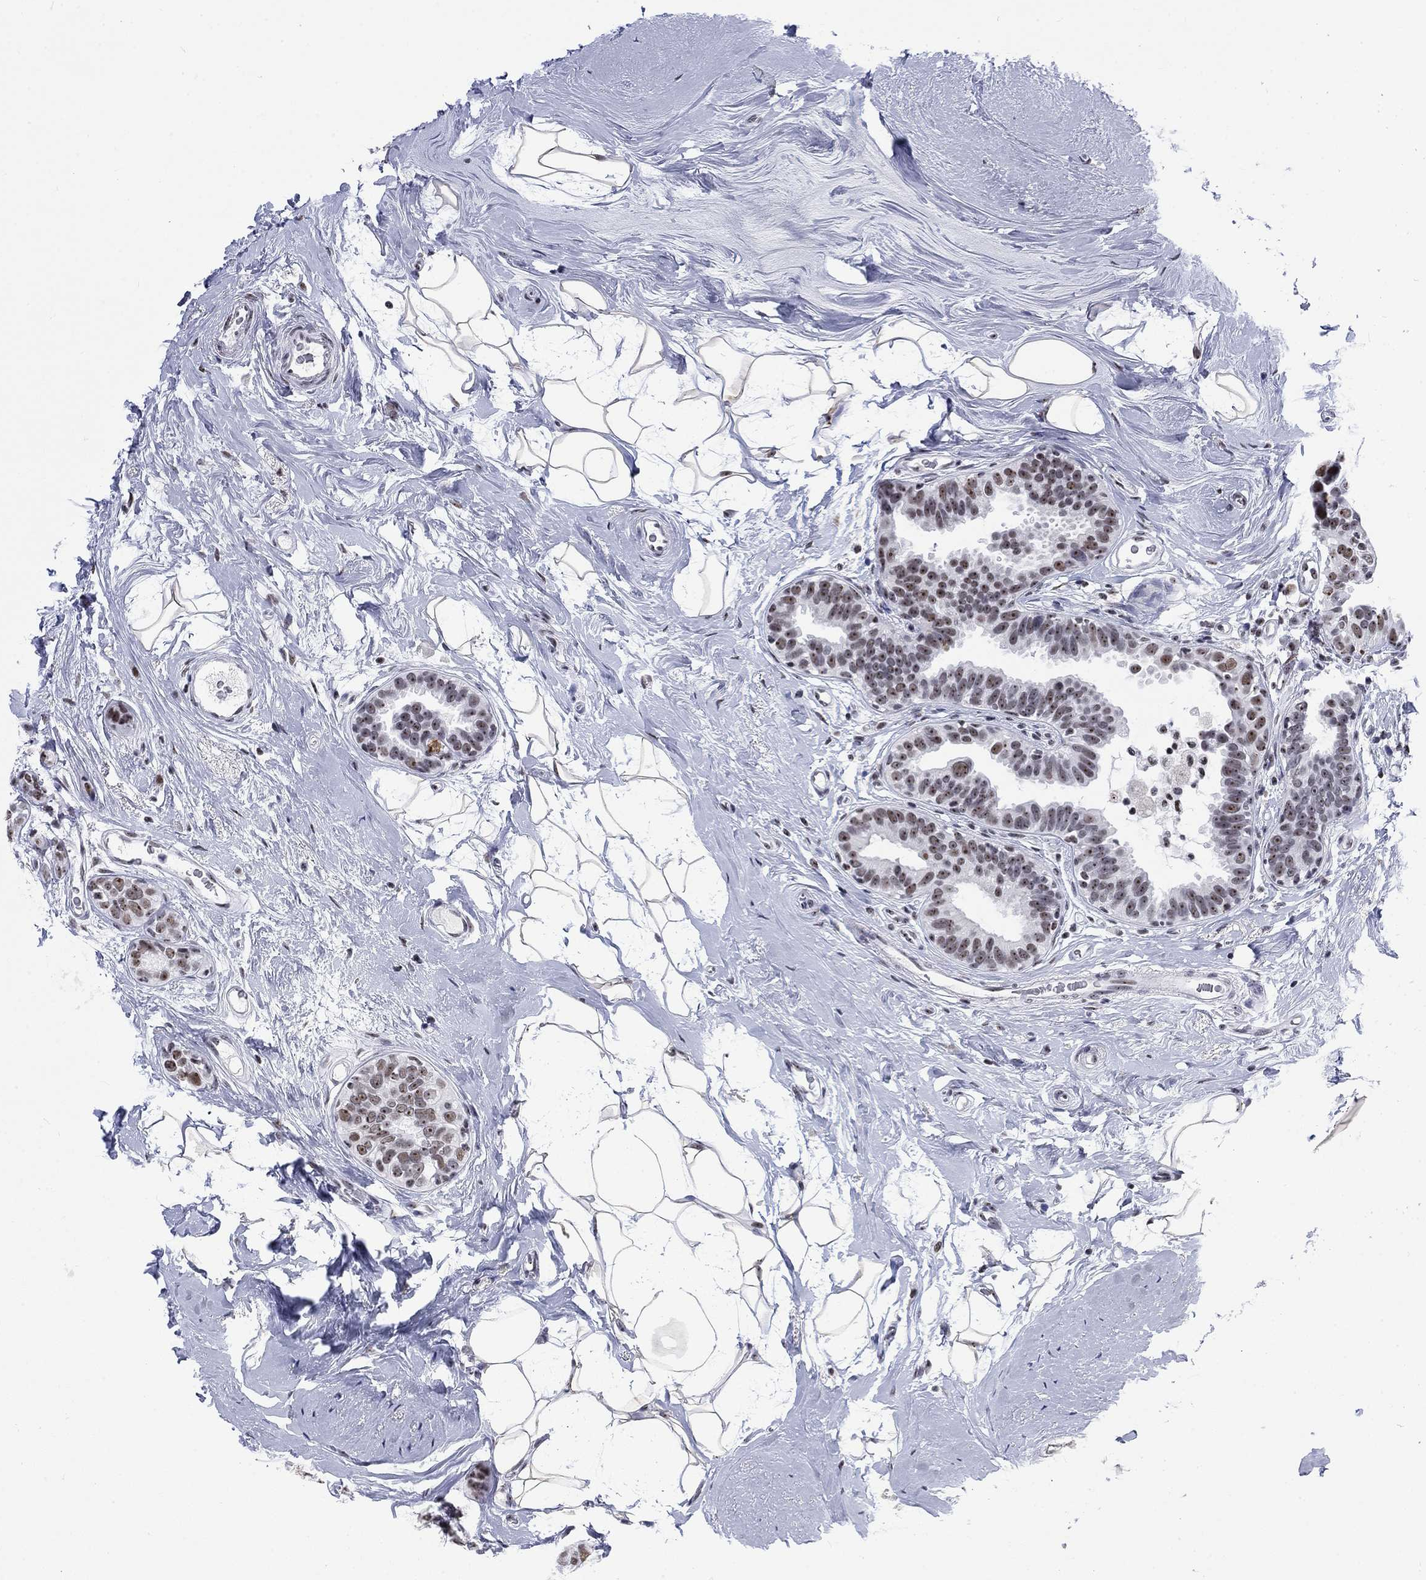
{"staining": {"intensity": "moderate", "quantity": ">75%", "location": "nuclear"}, "tissue": "breast cancer", "cell_type": "Tumor cells", "image_type": "cancer", "snomed": [{"axis": "morphology", "description": "Duct carcinoma"}, {"axis": "topography", "description": "Breast"}], "caption": "Human infiltrating ductal carcinoma (breast) stained with a protein marker displays moderate staining in tumor cells.", "gene": "CSRNP3", "patient": {"sex": "female", "age": 55}}